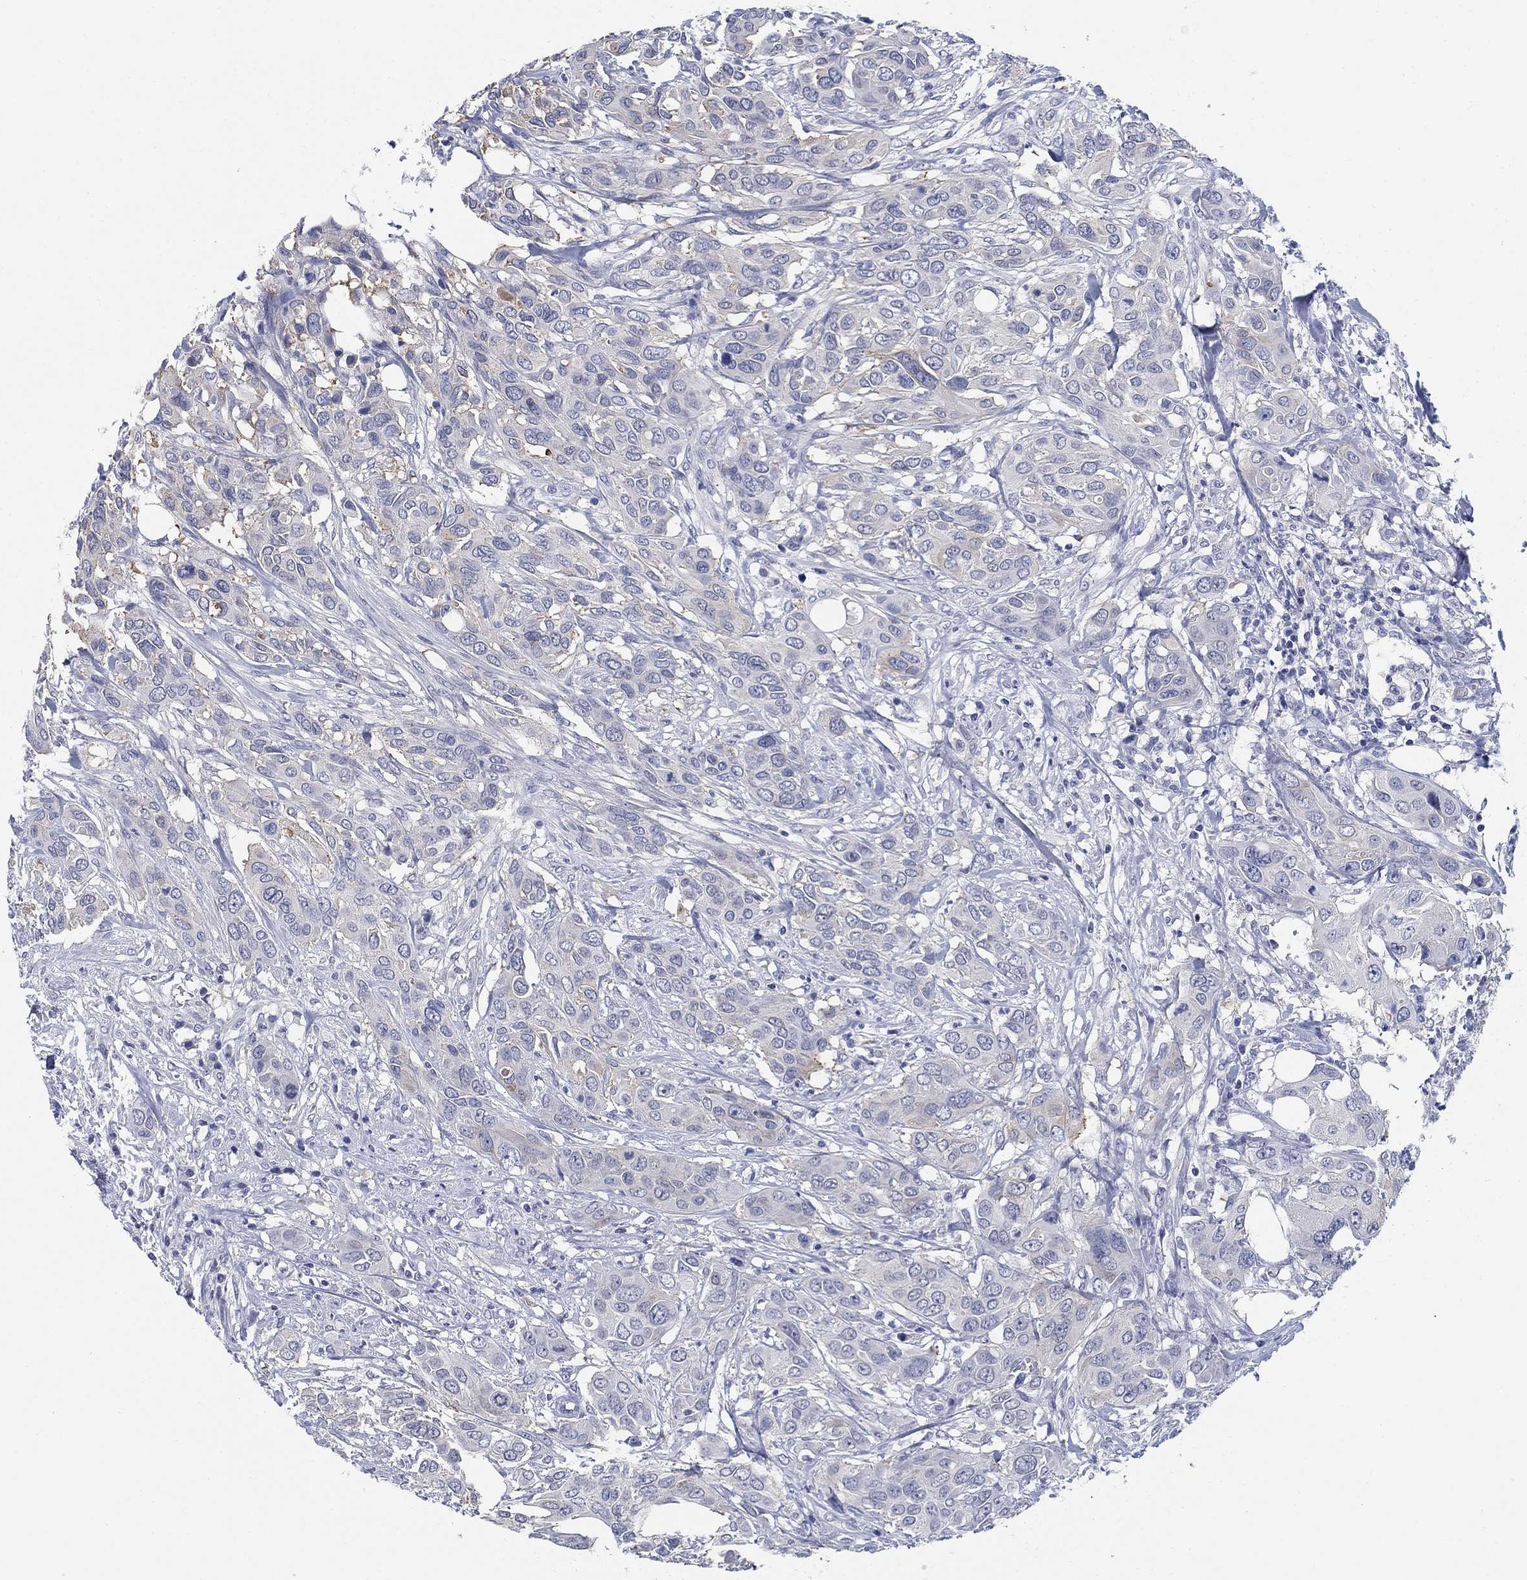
{"staining": {"intensity": "negative", "quantity": "none", "location": "none"}, "tissue": "urothelial cancer", "cell_type": "Tumor cells", "image_type": "cancer", "snomed": [{"axis": "morphology", "description": "Urothelial carcinoma, NOS"}, {"axis": "morphology", "description": "Urothelial carcinoma, High grade"}, {"axis": "topography", "description": "Urinary bladder"}], "caption": "This photomicrograph is of transitional cell carcinoma stained with immunohistochemistry to label a protein in brown with the nuclei are counter-stained blue. There is no positivity in tumor cells. (DAB (3,3'-diaminobenzidine) immunohistochemistry (IHC) with hematoxylin counter stain).", "gene": "CLUL1", "patient": {"sex": "male", "age": 63}}